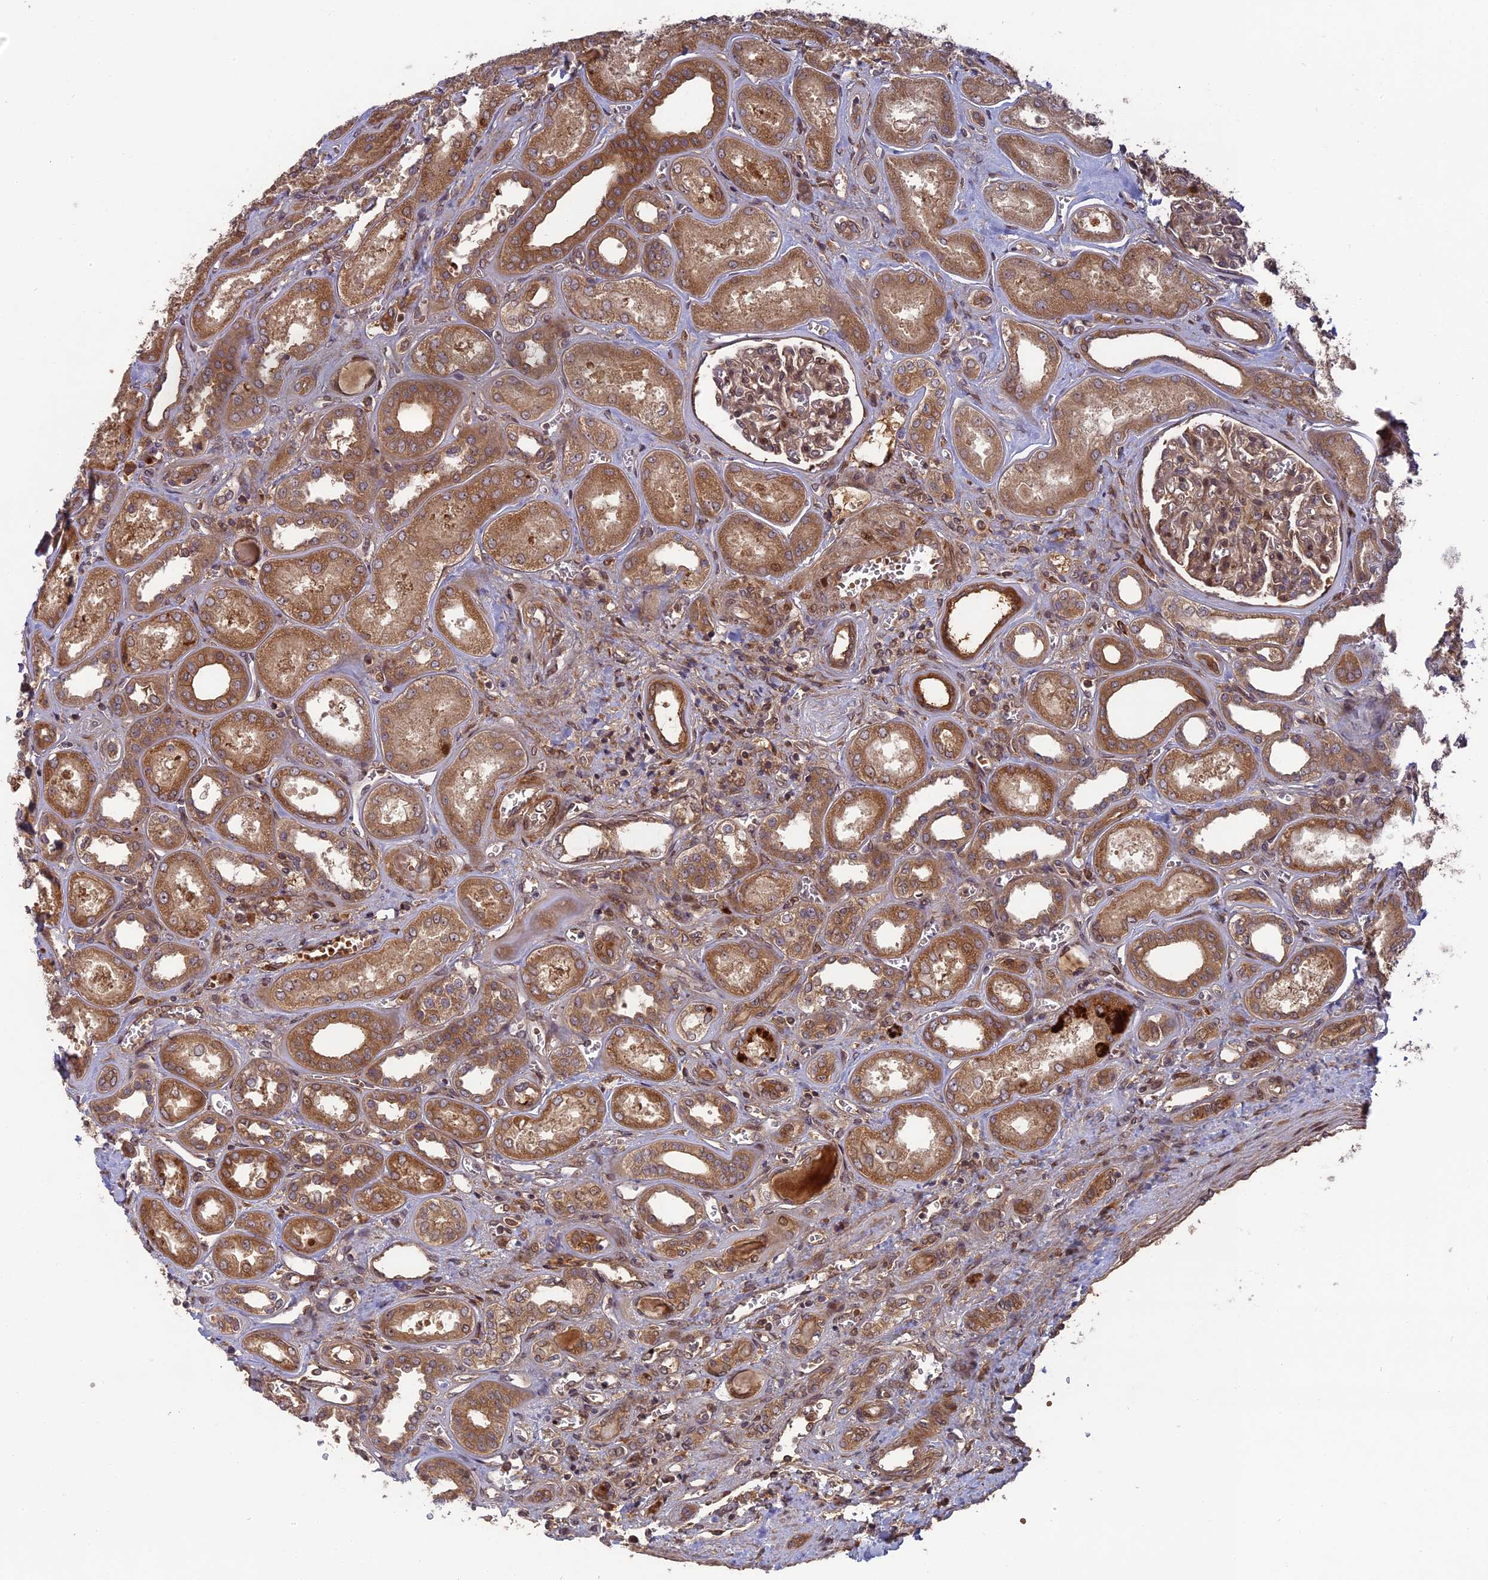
{"staining": {"intensity": "moderate", "quantity": ">75%", "location": "cytoplasmic/membranous"}, "tissue": "kidney", "cell_type": "Cells in glomeruli", "image_type": "normal", "snomed": [{"axis": "morphology", "description": "Normal tissue, NOS"}, {"axis": "morphology", "description": "Adenocarcinoma, NOS"}, {"axis": "topography", "description": "Kidney"}], "caption": "Immunohistochemistry (IHC) of benign kidney displays medium levels of moderate cytoplasmic/membranous expression in approximately >75% of cells in glomeruli. (Brightfield microscopy of DAB IHC at high magnification).", "gene": "TMUB2", "patient": {"sex": "female", "age": 68}}